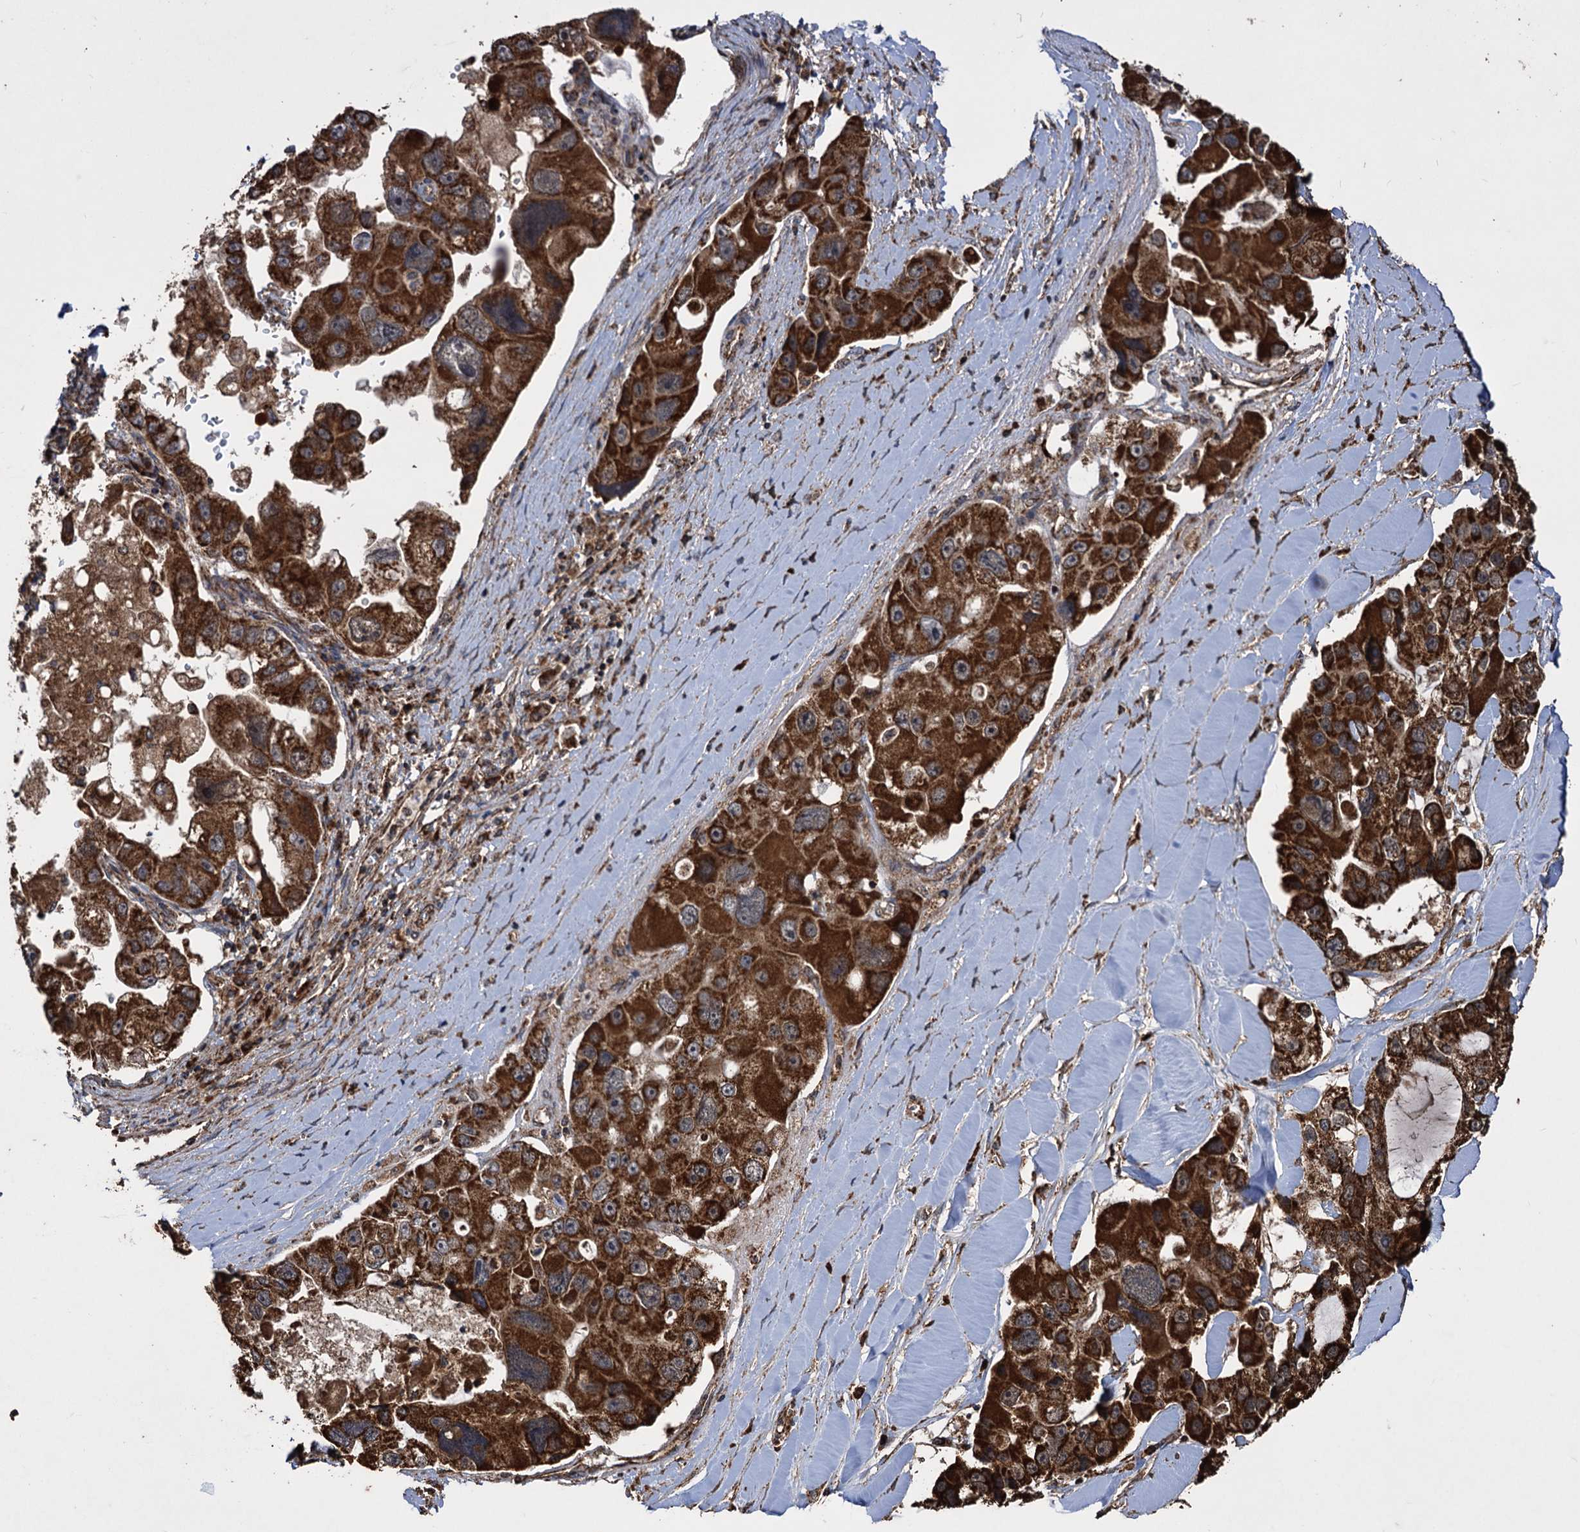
{"staining": {"intensity": "strong", "quantity": ">75%", "location": "cytoplasmic/membranous"}, "tissue": "lung cancer", "cell_type": "Tumor cells", "image_type": "cancer", "snomed": [{"axis": "morphology", "description": "Adenocarcinoma, NOS"}, {"axis": "topography", "description": "Lung"}], "caption": "Protein analysis of lung cancer (adenocarcinoma) tissue exhibits strong cytoplasmic/membranous expression in about >75% of tumor cells.", "gene": "IPO4", "patient": {"sex": "female", "age": 54}}